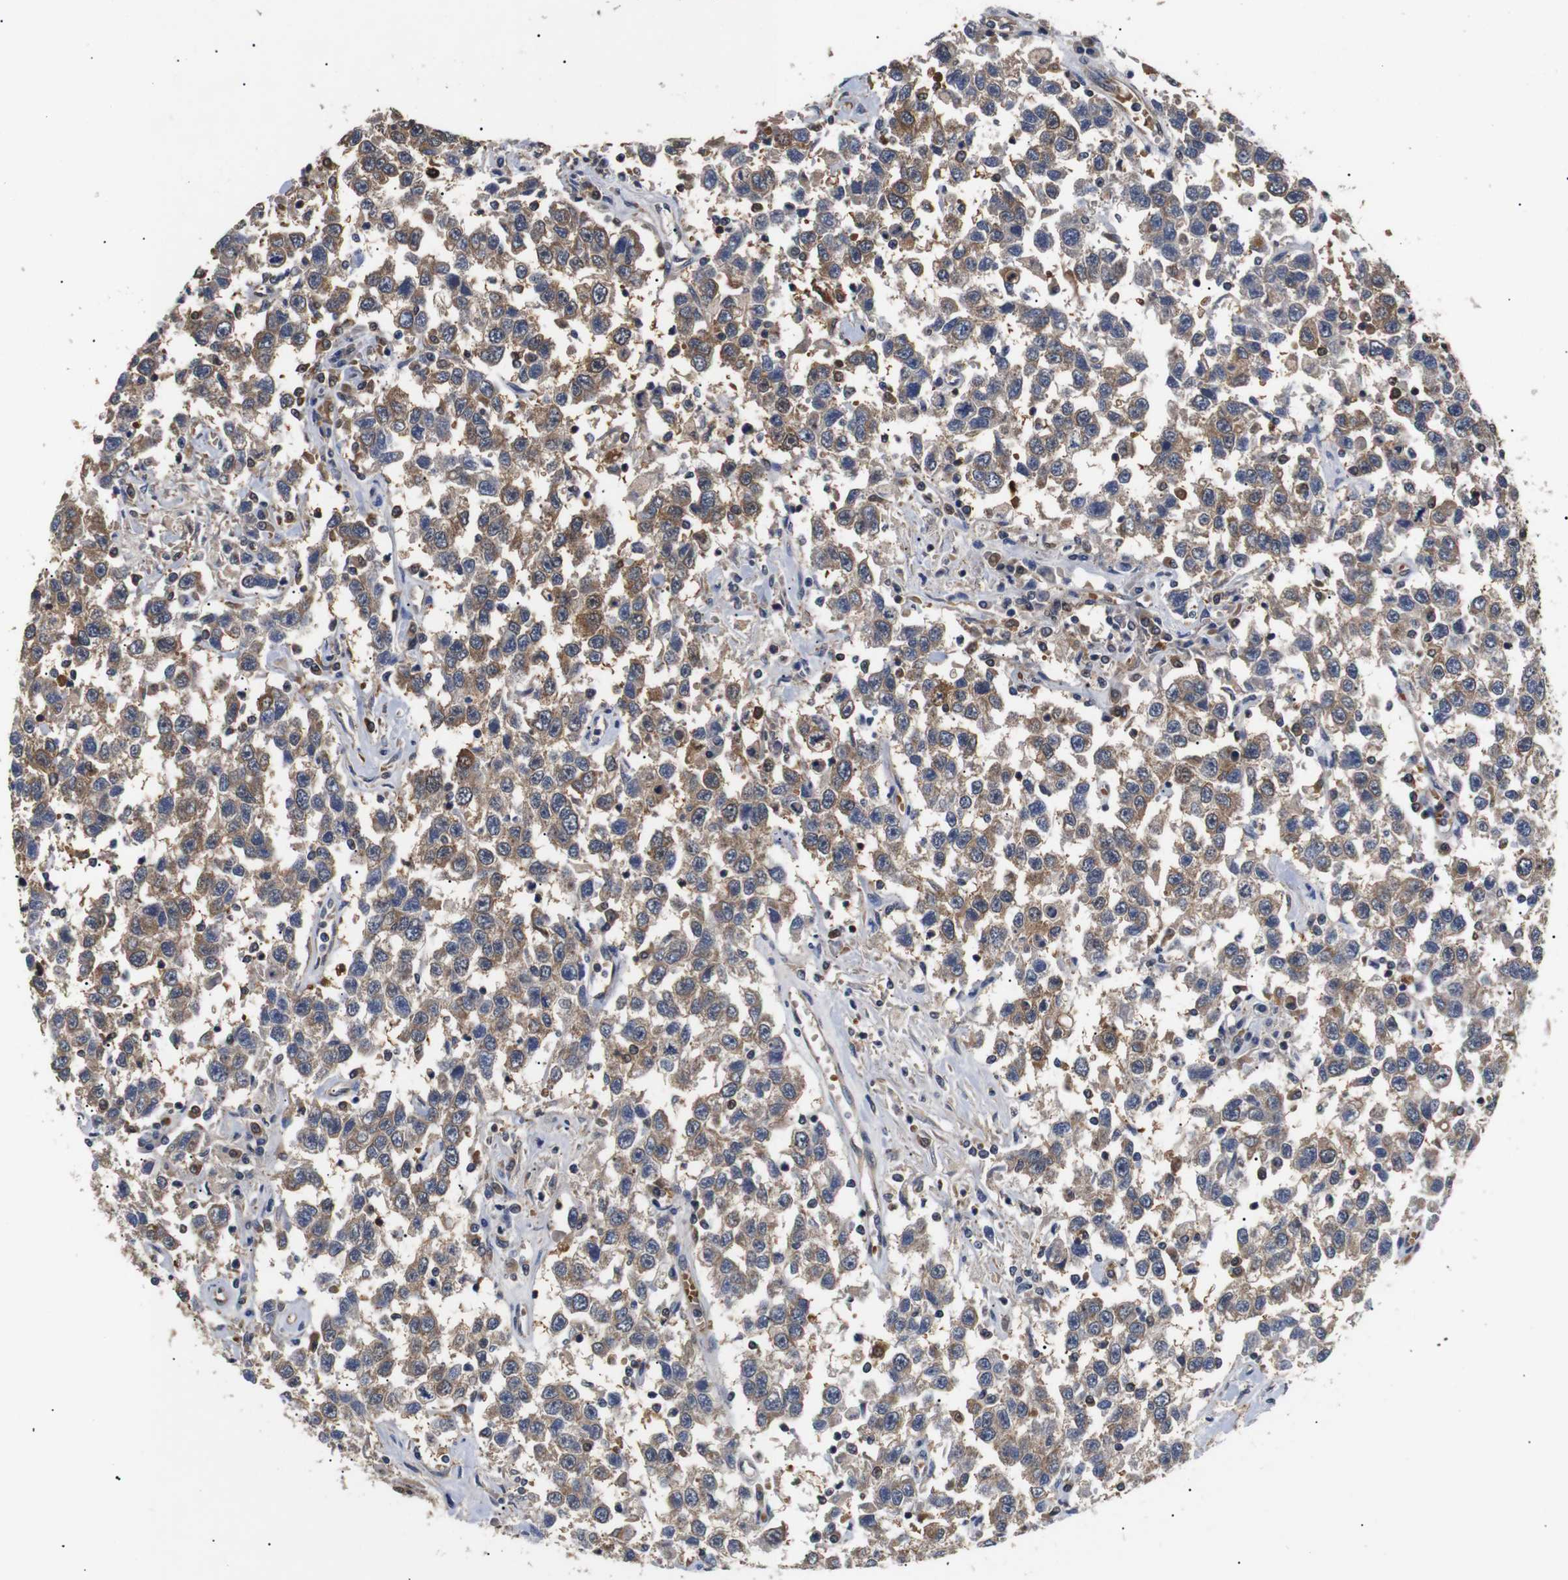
{"staining": {"intensity": "moderate", "quantity": ">75%", "location": "cytoplasmic/membranous"}, "tissue": "testis cancer", "cell_type": "Tumor cells", "image_type": "cancer", "snomed": [{"axis": "morphology", "description": "Seminoma, NOS"}, {"axis": "topography", "description": "Testis"}], "caption": "Moderate cytoplasmic/membranous staining for a protein is present in about >75% of tumor cells of testis seminoma using IHC.", "gene": "DDR1", "patient": {"sex": "male", "age": 41}}